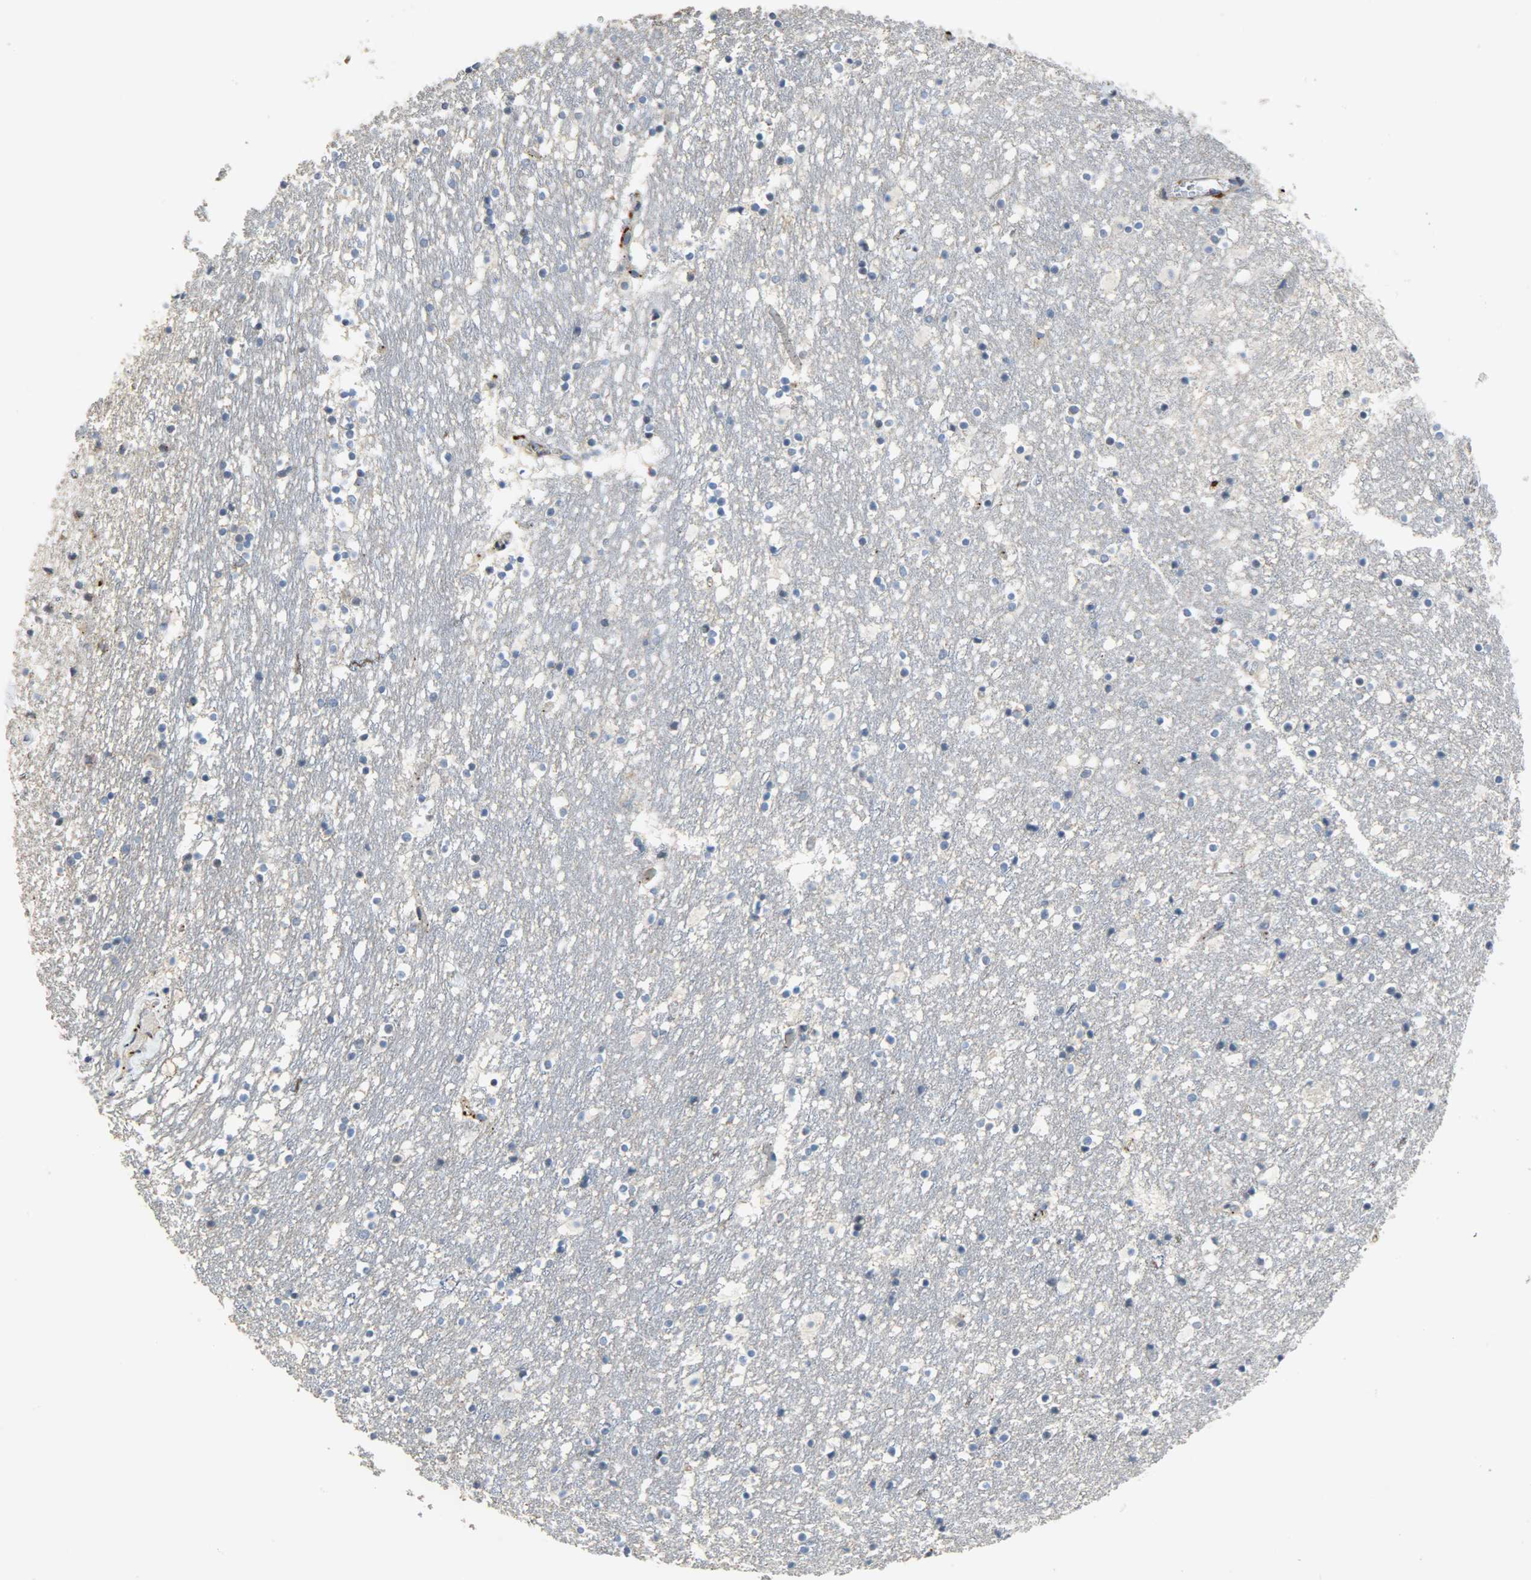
{"staining": {"intensity": "negative", "quantity": "none", "location": "none"}, "tissue": "caudate", "cell_type": "Glial cells", "image_type": "normal", "snomed": [{"axis": "morphology", "description": "Normal tissue, NOS"}, {"axis": "topography", "description": "Lateral ventricle wall"}], "caption": "High power microscopy image of an IHC image of normal caudate, revealing no significant expression in glial cells.", "gene": "GIT2", "patient": {"sex": "male", "age": 45}}